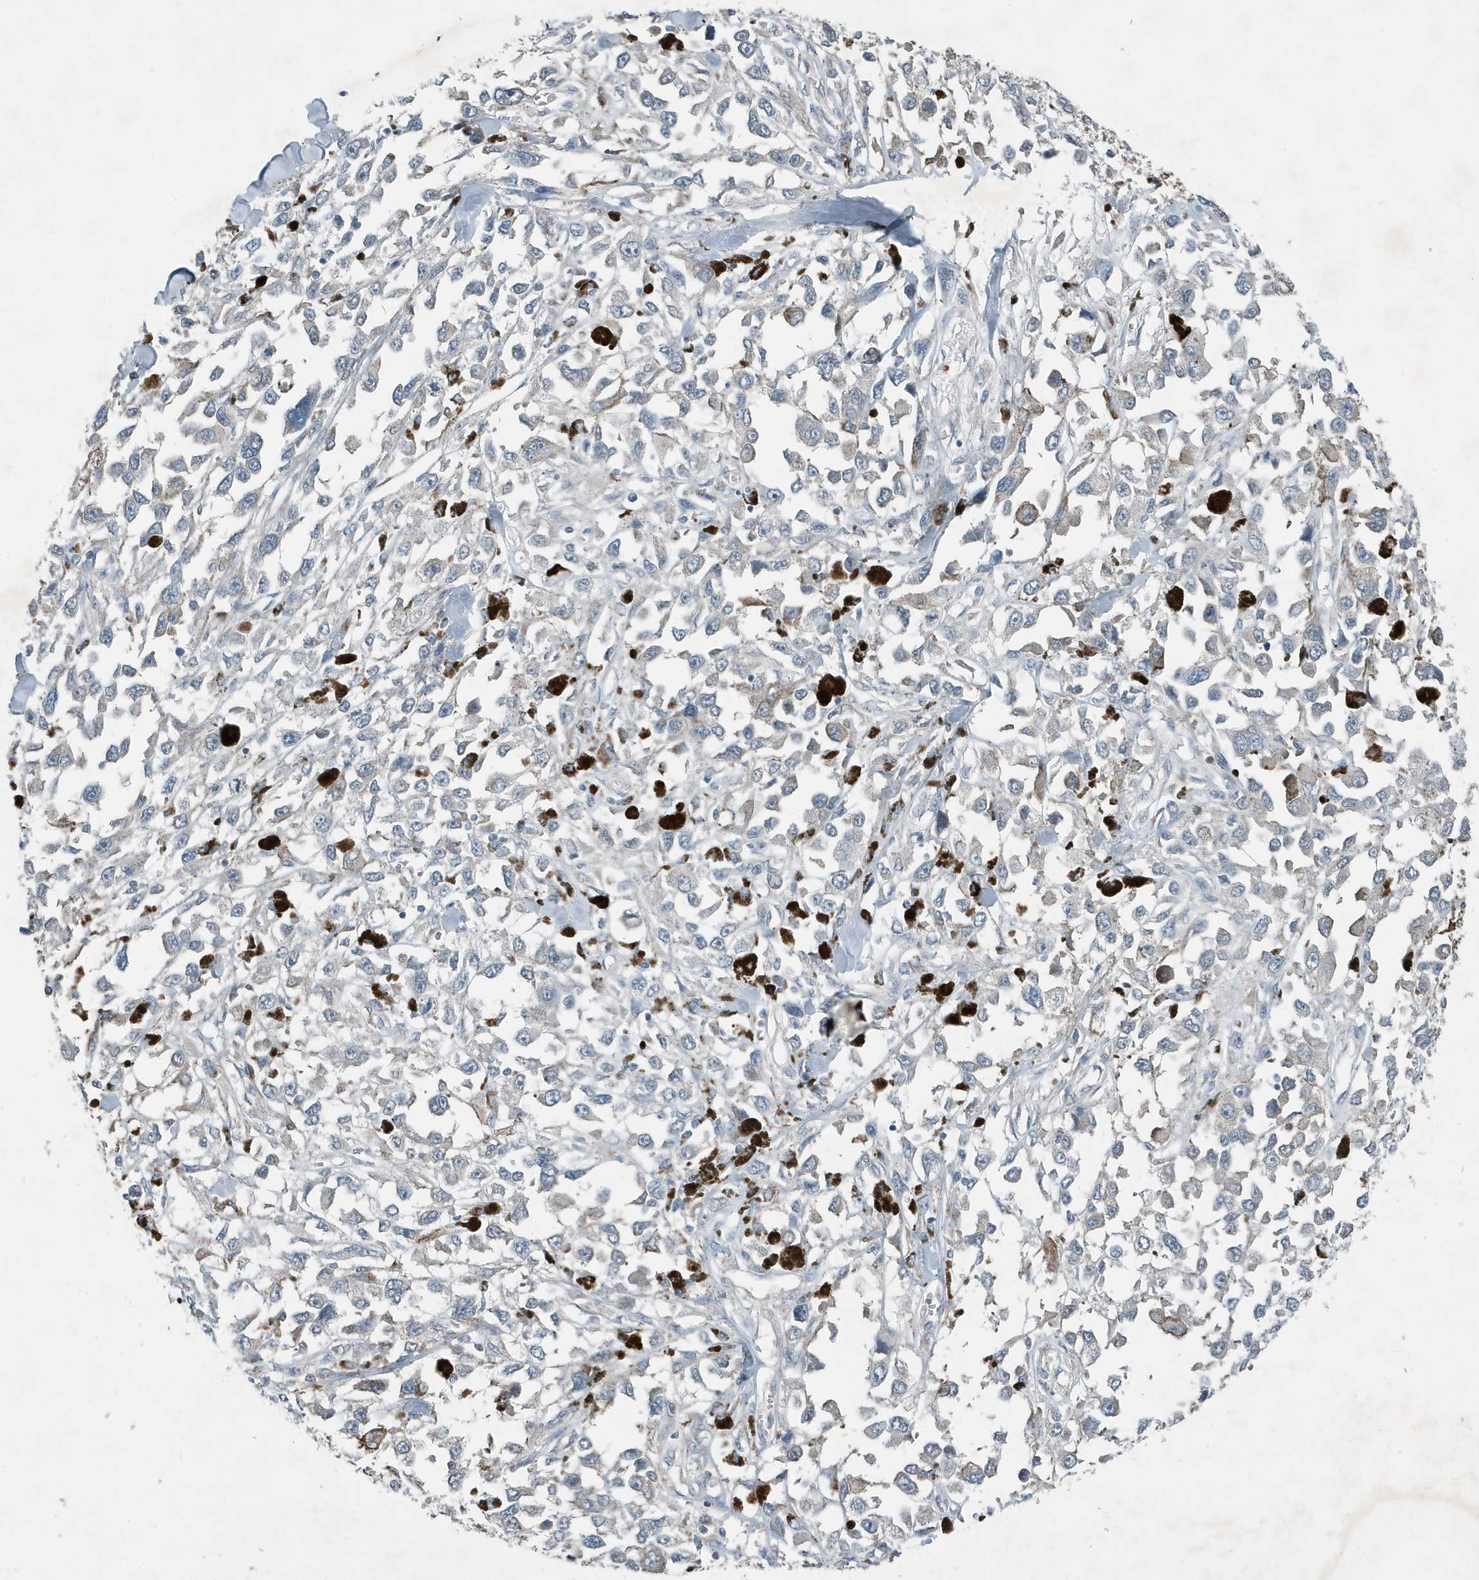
{"staining": {"intensity": "negative", "quantity": "none", "location": "none"}, "tissue": "melanoma", "cell_type": "Tumor cells", "image_type": "cancer", "snomed": [{"axis": "morphology", "description": "Malignant melanoma, Metastatic site"}, {"axis": "topography", "description": "Lymph node"}], "caption": "IHC of melanoma displays no positivity in tumor cells.", "gene": "DAPP1", "patient": {"sex": "male", "age": 59}}